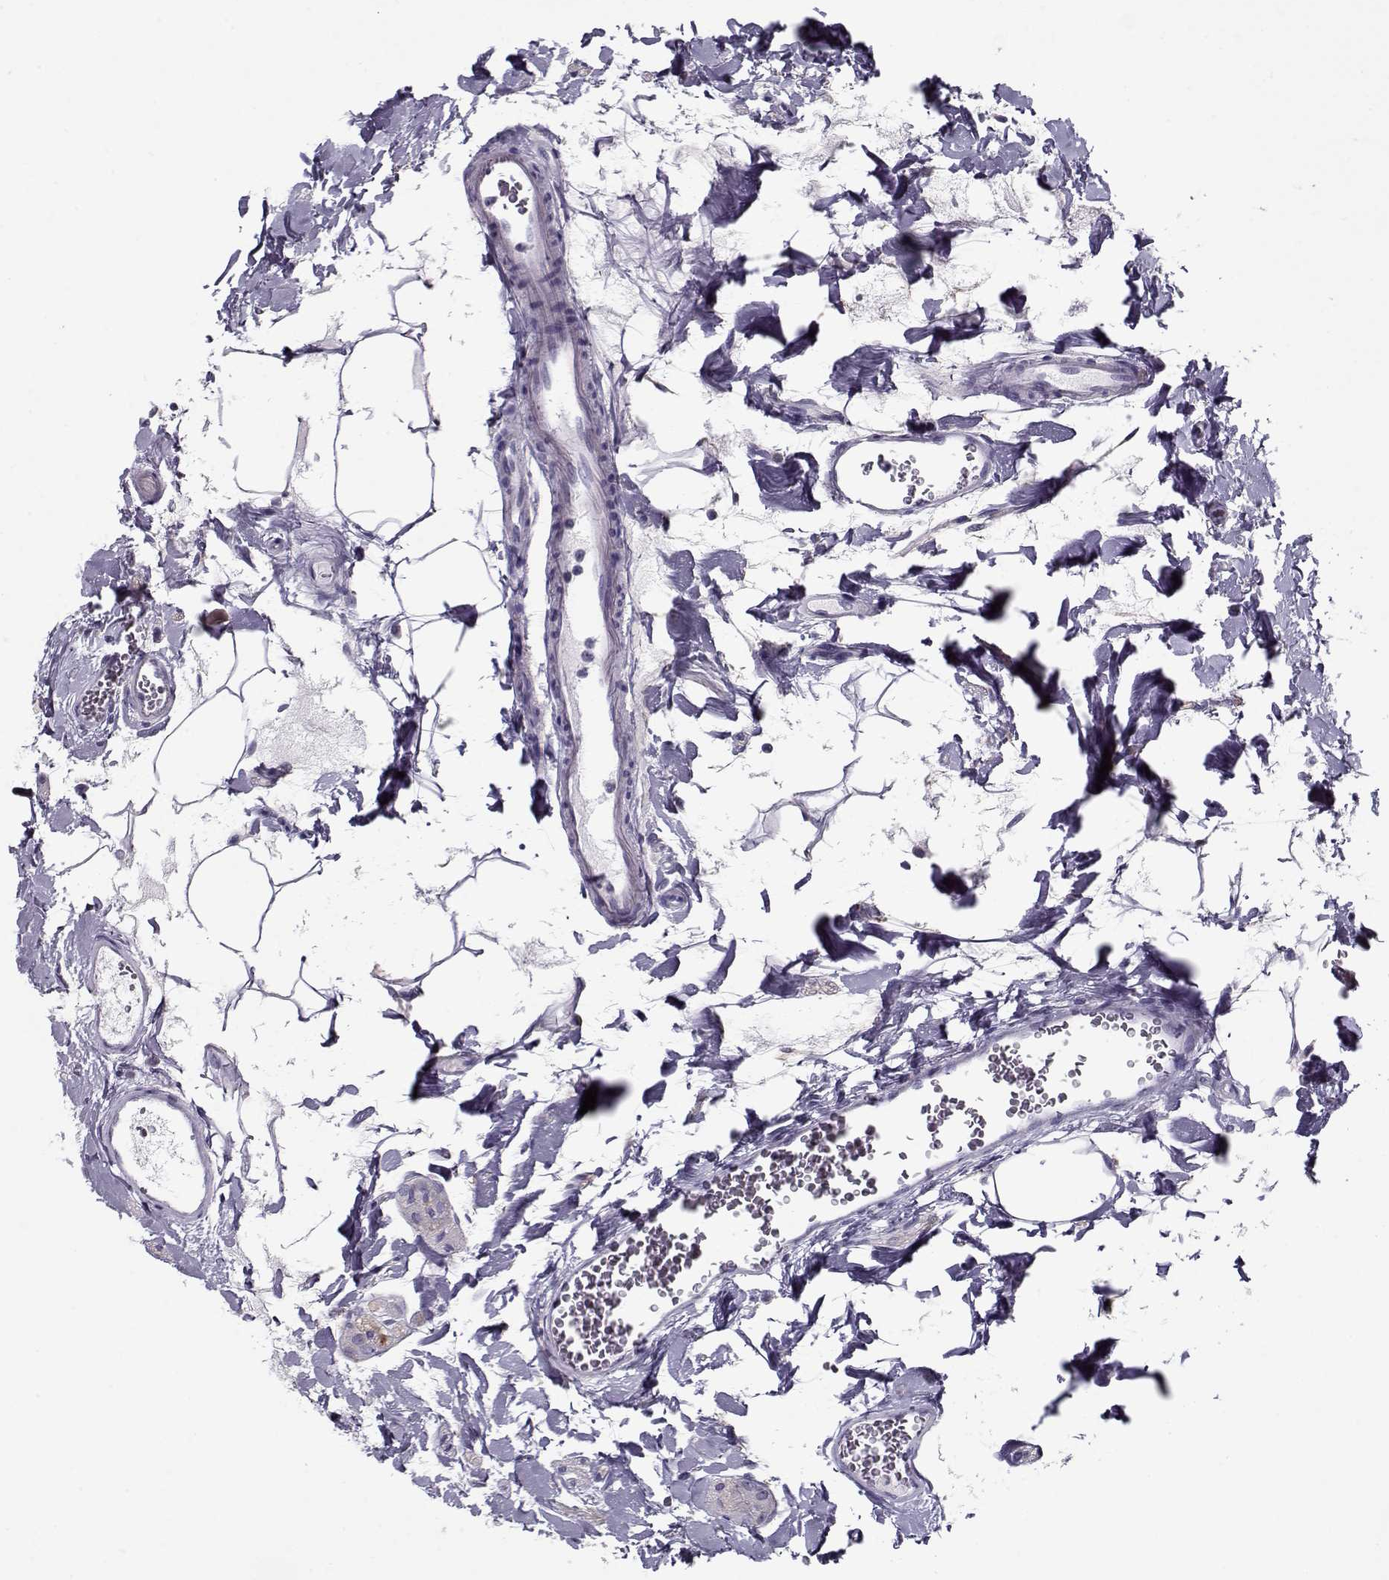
{"staining": {"intensity": "strong", "quantity": "<25%", "location": "cytoplasmic/membranous"}, "tissue": "small intestine", "cell_type": "Glandular cells", "image_type": "normal", "snomed": [{"axis": "morphology", "description": "Normal tissue, NOS"}, {"axis": "topography", "description": "Small intestine"}], "caption": "Immunohistochemistry (DAB (3,3'-diaminobenzidine)) staining of benign small intestine demonstrates strong cytoplasmic/membranous protein positivity in about <25% of glandular cells. The staining is performed using DAB (3,3'-diaminobenzidine) brown chromogen to label protein expression. The nuclei are counter-stained blue using hematoxylin.", "gene": "PP2D1", "patient": {"sex": "female", "age": 56}}